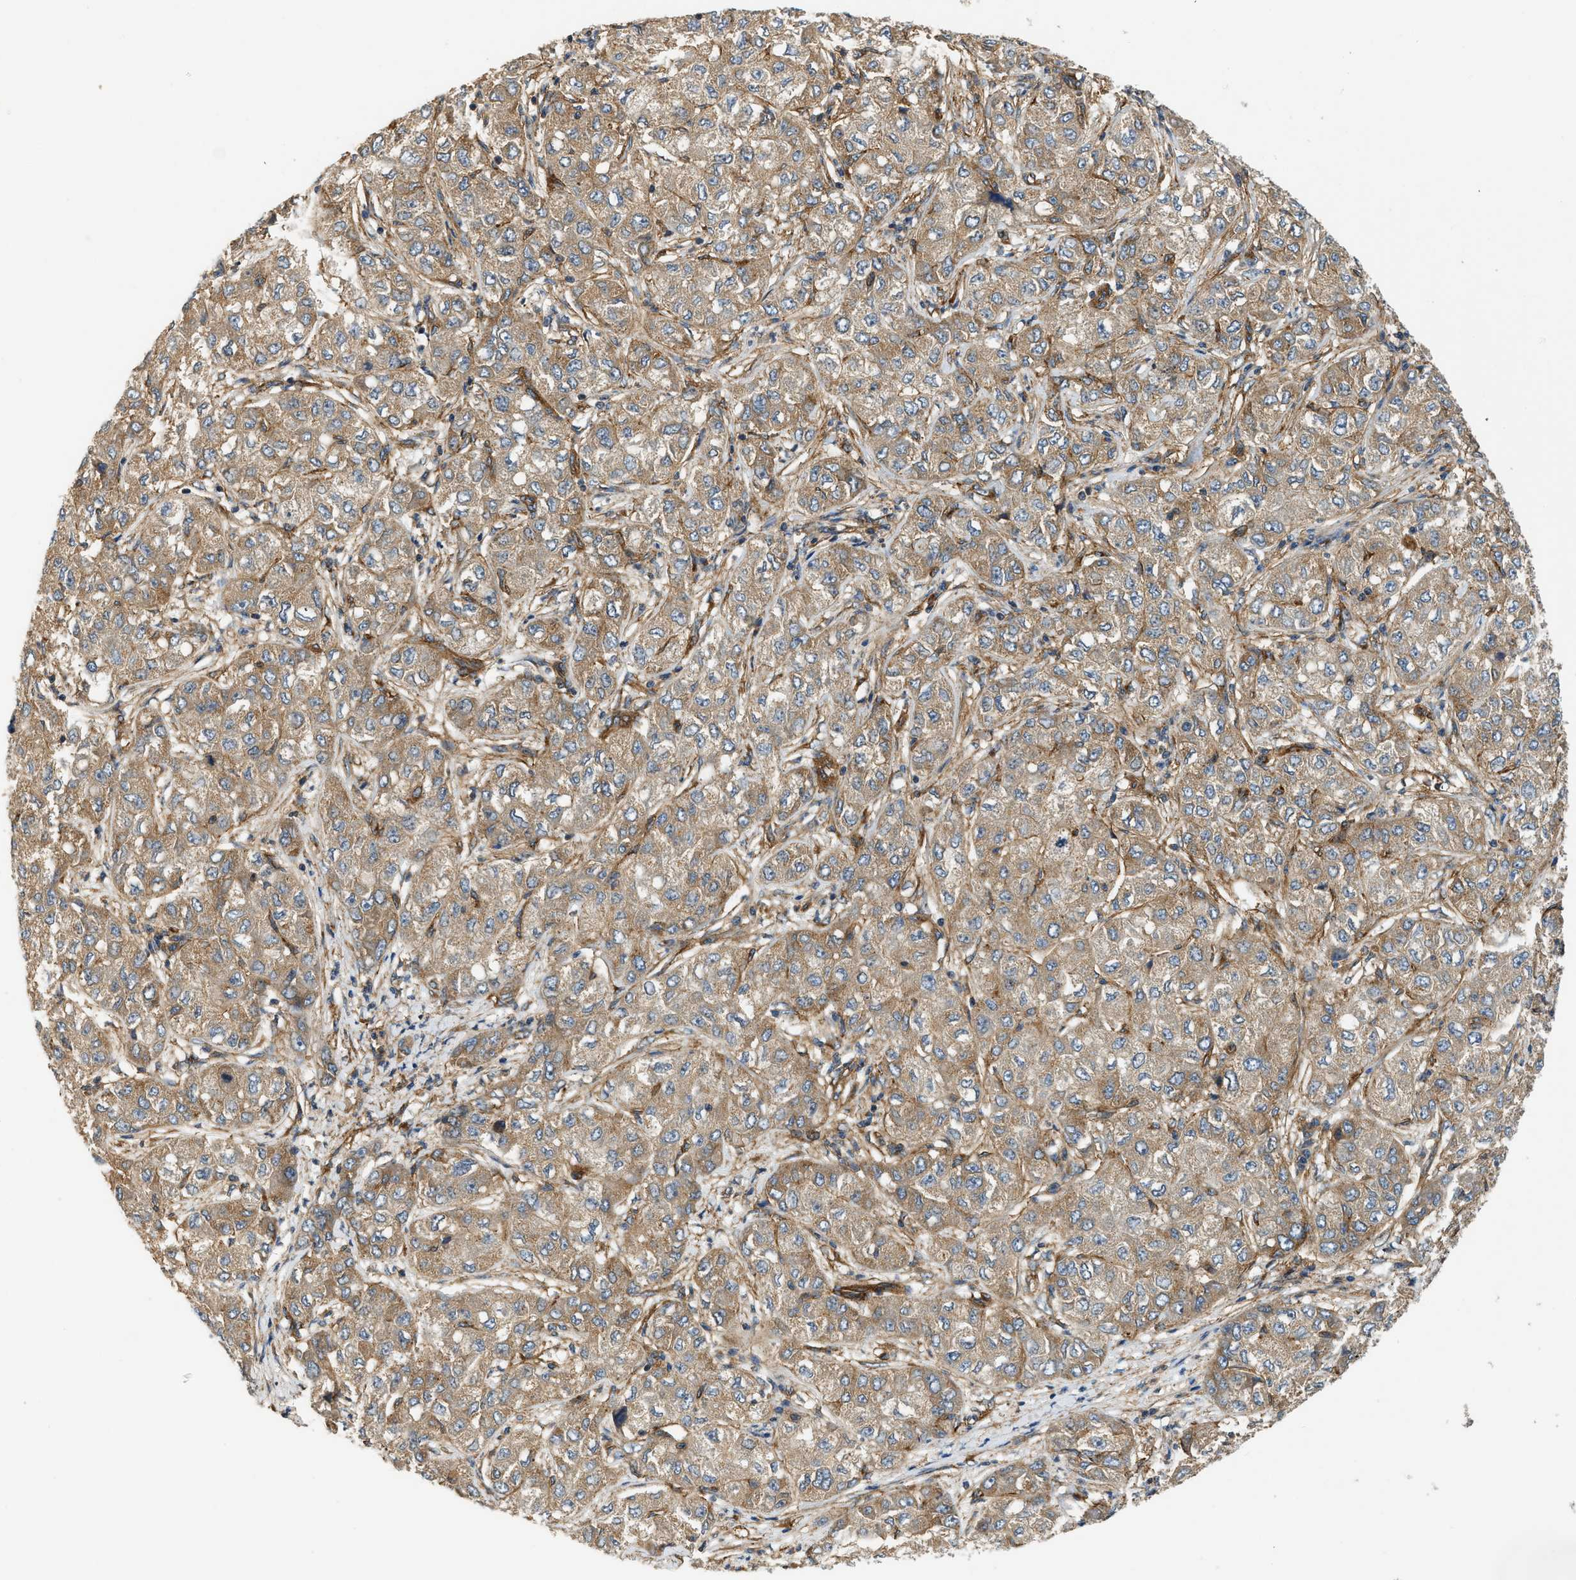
{"staining": {"intensity": "moderate", "quantity": ">75%", "location": "cytoplasmic/membranous"}, "tissue": "liver cancer", "cell_type": "Tumor cells", "image_type": "cancer", "snomed": [{"axis": "morphology", "description": "Carcinoma, Hepatocellular, NOS"}, {"axis": "topography", "description": "Liver"}], "caption": "A micrograph of liver cancer (hepatocellular carcinoma) stained for a protein shows moderate cytoplasmic/membranous brown staining in tumor cells. The staining was performed using DAB (3,3'-diaminobenzidine), with brown indicating positive protein expression. Nuclei are stained blue with hematoxylin.", "gene": "HIP1", "patient": {"sex": "male", "age": 80}}